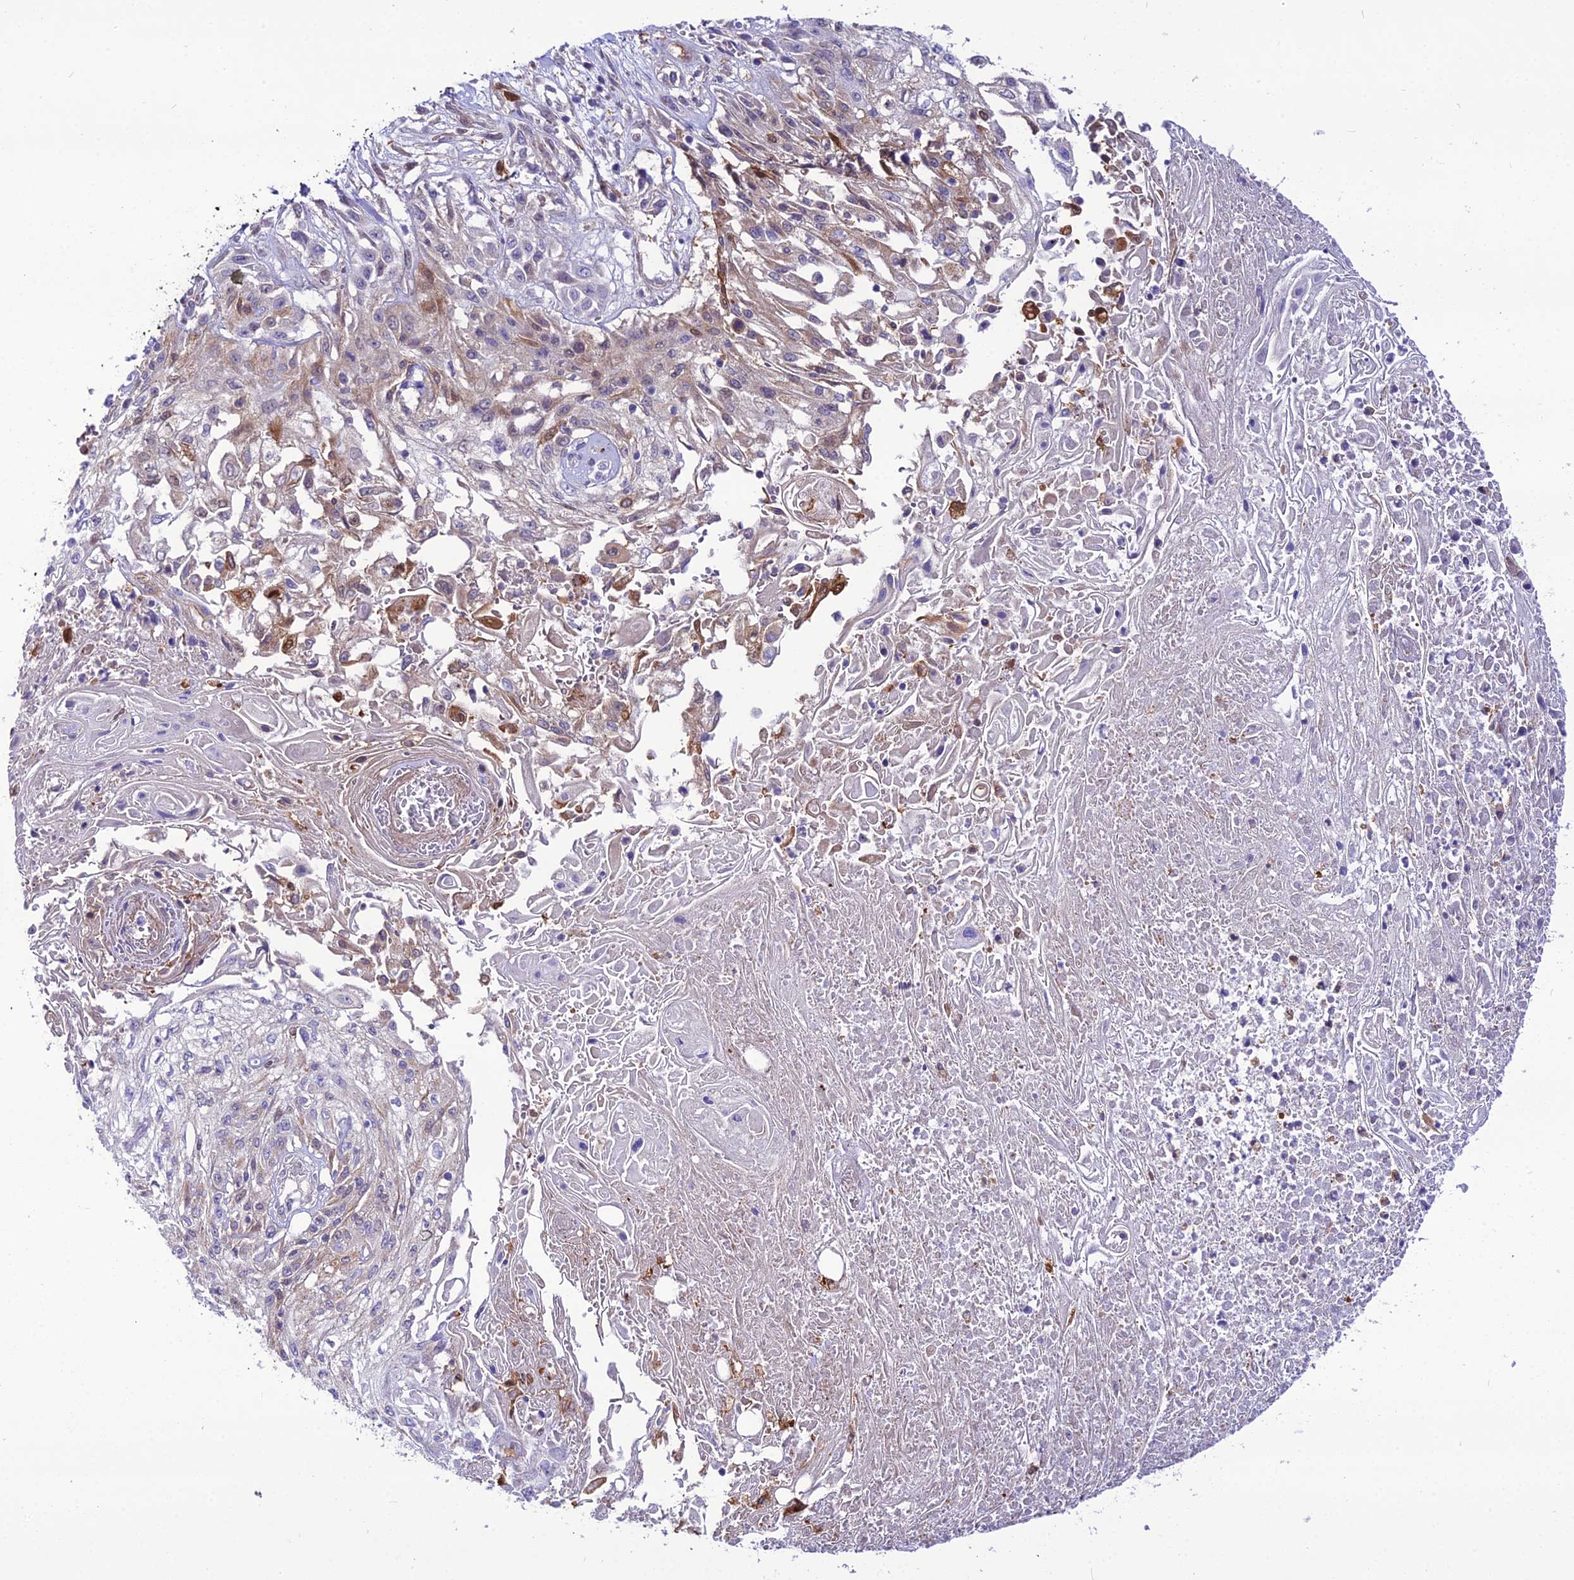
{"staining": {"intensity": "weak", "quantity": "<25%", "location": "cytoplasmic/membranous"}, "tissue": "skin cancer", "cell_type": "Tumor cells", "image_type": "cancer", "snomed": [{"axis": "morphology", "description": "Squamous cell carcinoma, NOS"}, {"axis": "morphology", "description": "Squamous cell carcinoma, metastatic, NOS"}, {"axis": "topography", "description": "Skin"}, {"axis": "topography", "description": "Lymph node"}], "caption": "Skin cancer (squamous cell carcinoma) was stained to show a protein in brown. There is no significant staining in tumor cells. Brightfield microscopy of IHC stained with DAB (3,3'-diaminobenzidine) (brown) and hematoxylin (blue), captured at high magnification.", "gene": "MB21D2", "patient": {"sex": "male", "age": 75}}